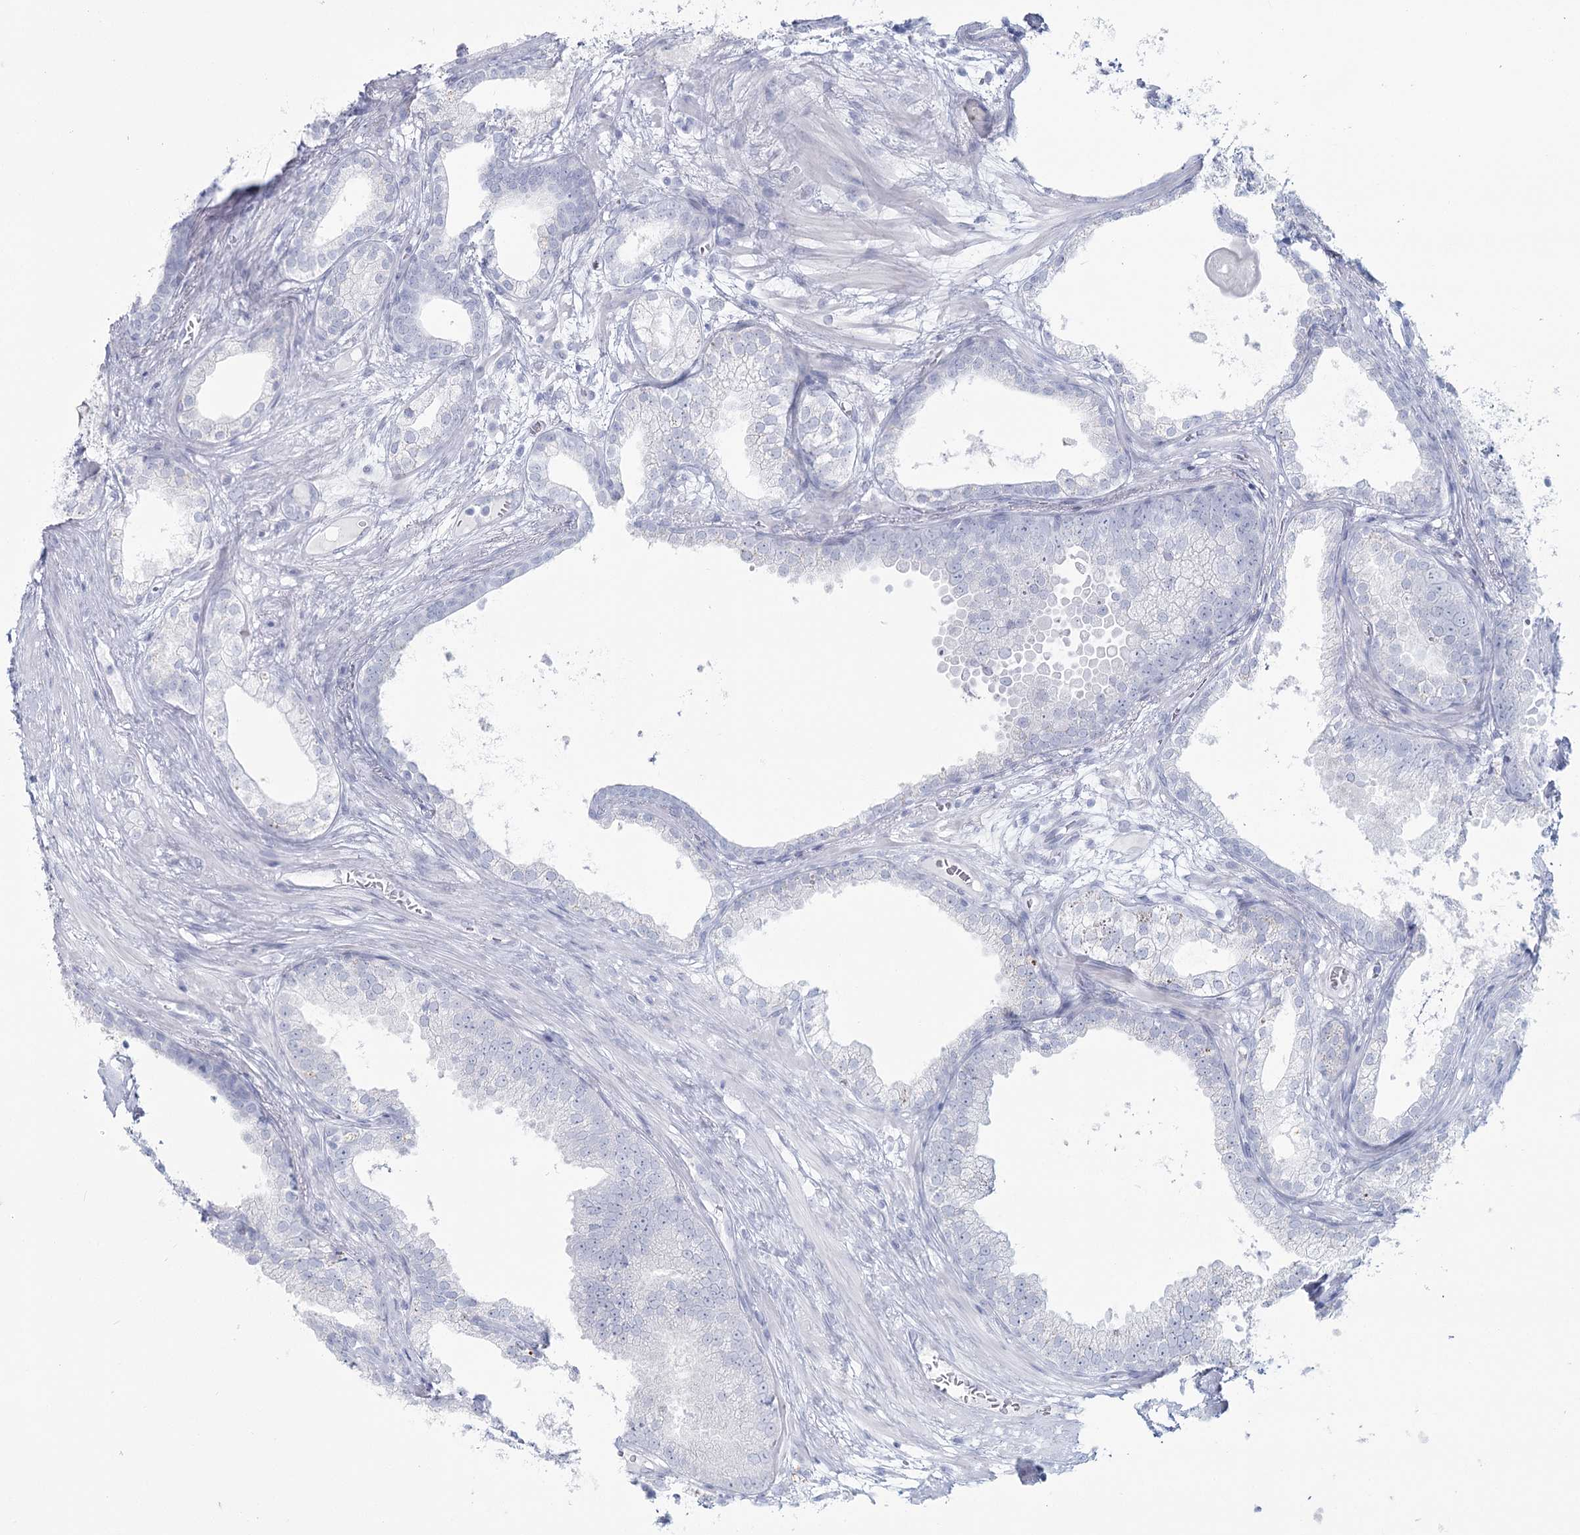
{"staining": {"intensity": "negative", "quantity": "none", "location": "none"}, "tissue": "prostate cancer", "cell_type": "Tumor cells", "image_type": "cancer", "snomed": [{"axis": "morphology", "description": "Adenocarcinoma, High grade"}, {"axis": "topography", "description": "Prostate"}], "caption": "Tumor cells show no significant protein expression in high-grade adenocarcinoma (prostate). (DAB (3,3'-diaminobenzidine) IHC with hematoxylin counter stain).", "gene": "SLC6A19", "patient": {"sex": "male", "age": 69}}